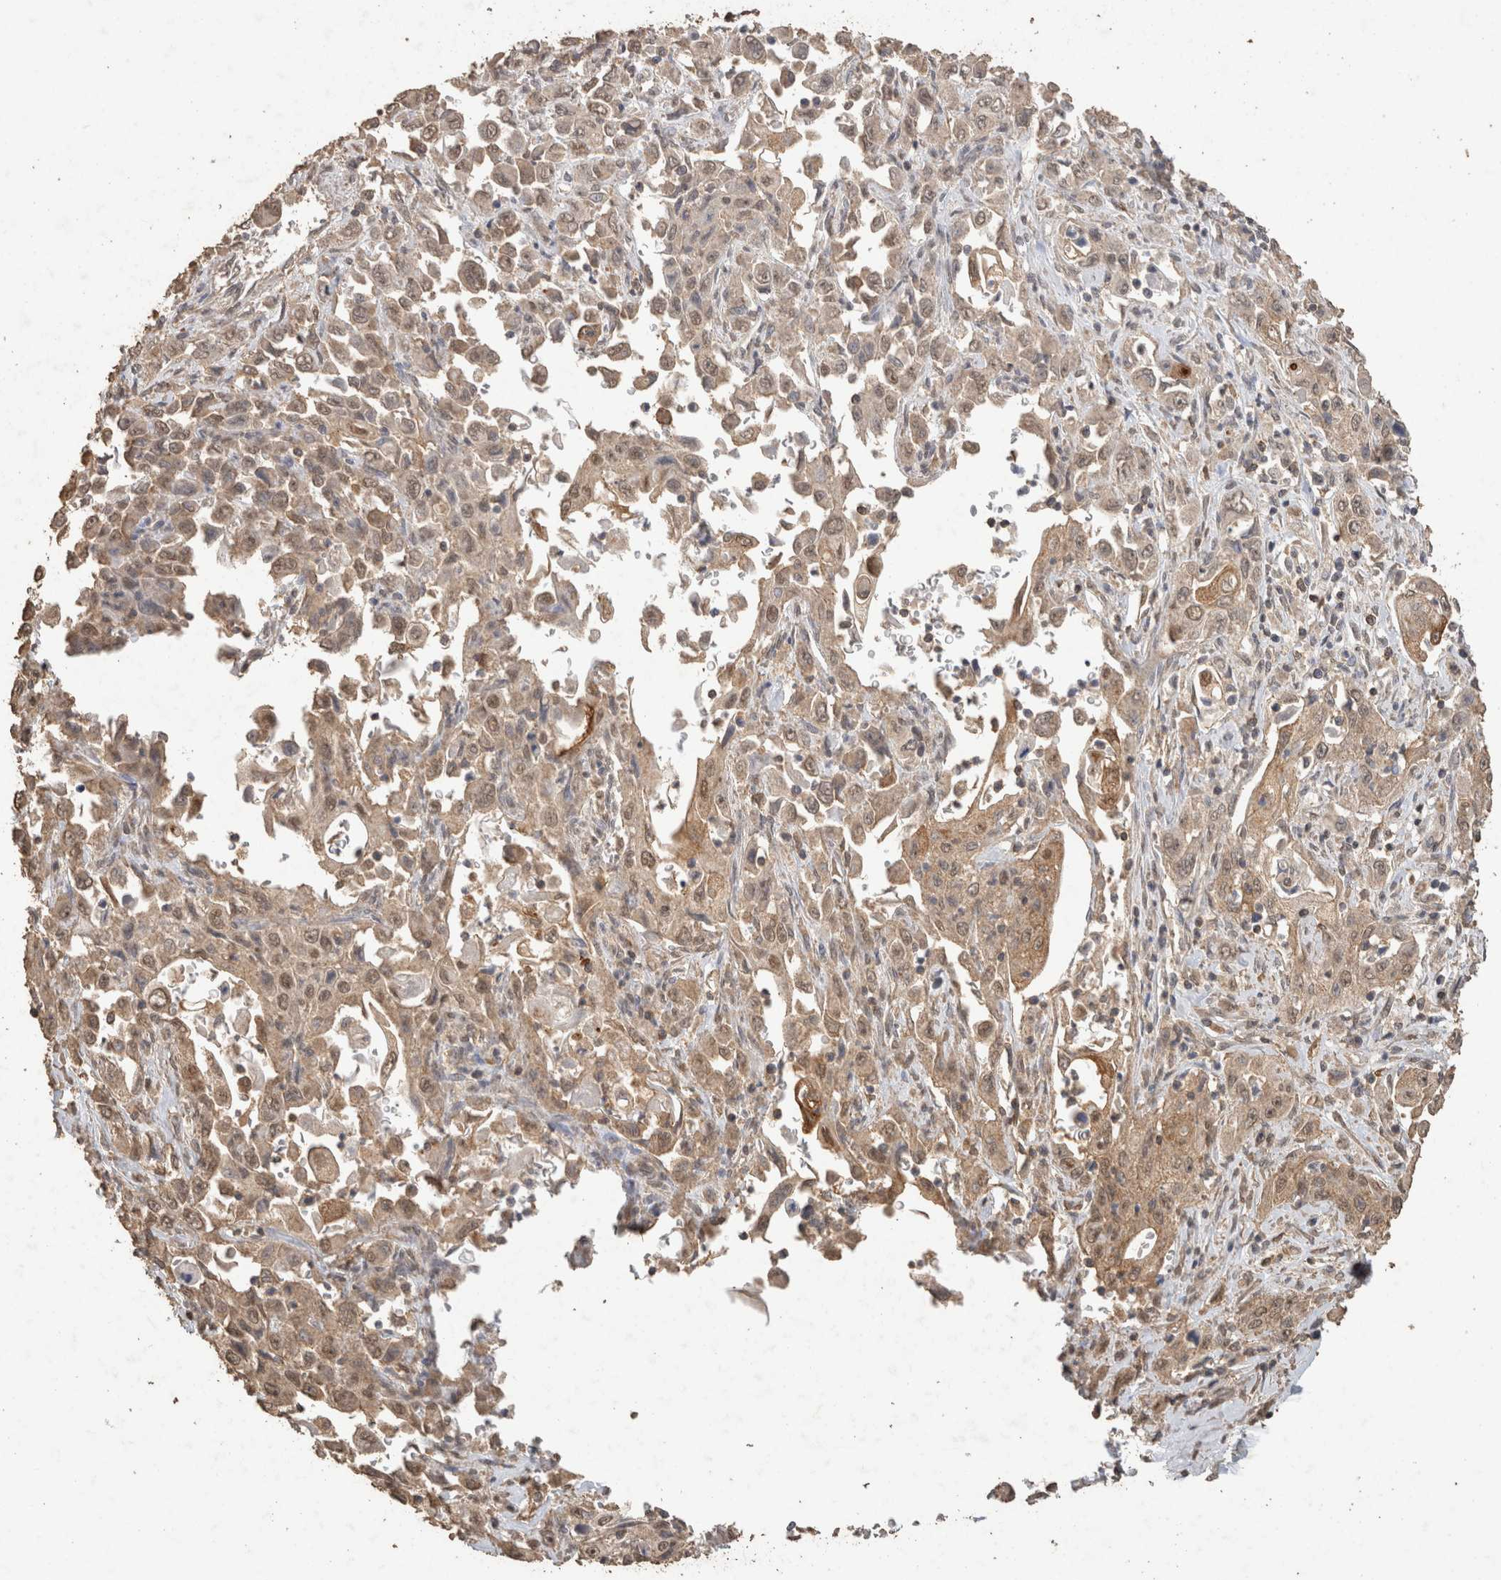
{"staining": {"intensity": "weak", "quantity": ">75%", "location": "cytoplasmic/membranous,nuclear"}, "tissue": "pancreatic cancer", "cell_type": "Tumor cells", "image_type": "cancer", "snomed": [{"axis": "morphology", "description": "Adenocarcinoma, NOS"}, {"axis": "topography", "description": "Pancreas"}], "caption": "A micrograph showing weak cytoplasmic/membranous and nuclear positivity in approximately >75% of tumor cells in pancreatic cancer (adenocarcinoma), as visualized by brown immunohistochemical staining.", "gene": "CX3CL1", "patient": {"sex": "male", "age": 70}}